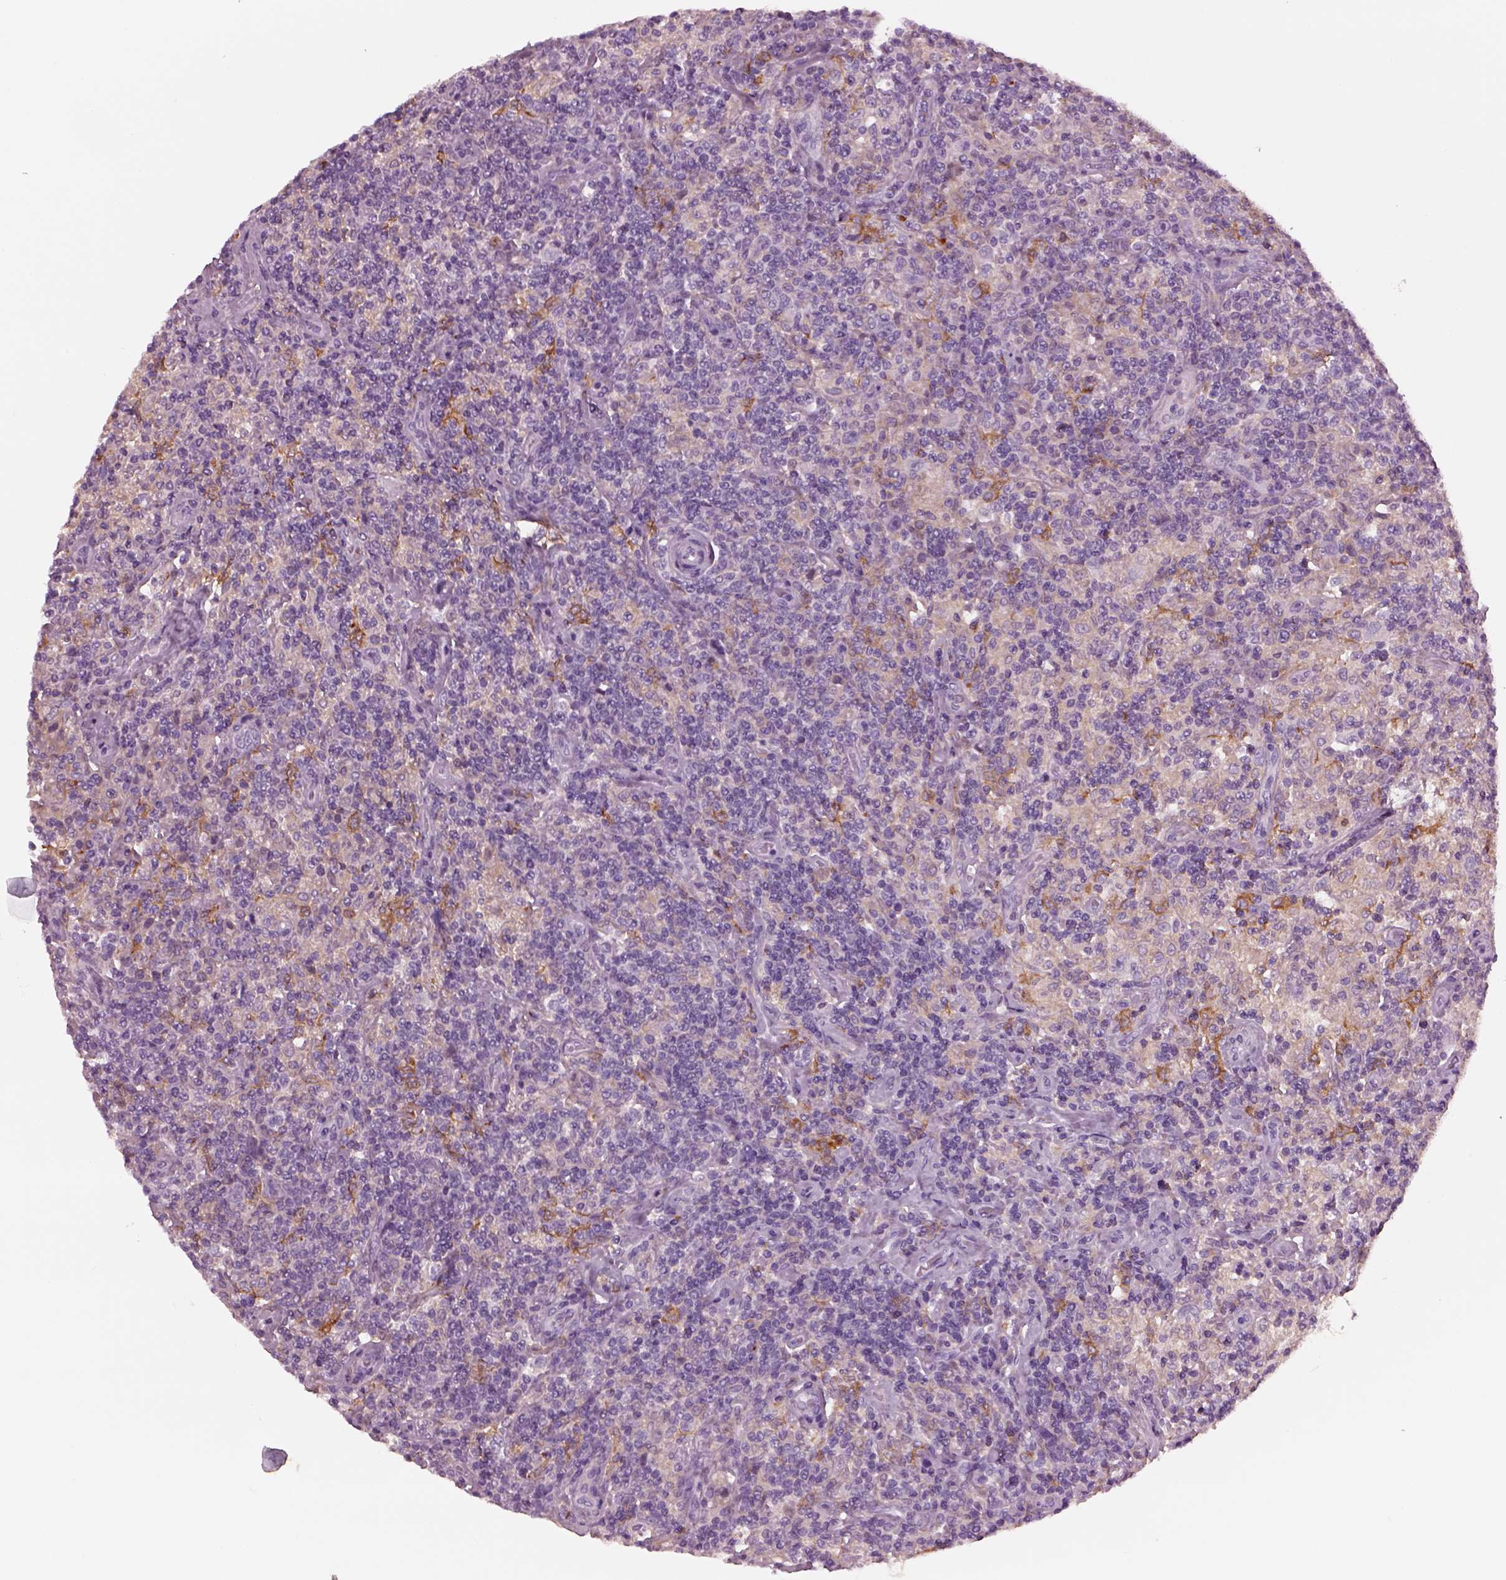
{"staining": {"intensity": "negative", "quantity": "none", "location": "none"}, "tissue": "lymphoma", "cell_type": "Tumor cells", "image_type": "cancer", "snomed": [{"axis": "morphology", "description": "Hodgkin's disease, NOS"}, {"axis": "topography", "description": "Lymph node"}], "caption": "Immunohistochemistry (IHC) micrograph of neoplastic tissue: Hodgkin's disease stained with DAB (3,3'-diaminobenzidine) demonstrates no significant protein staining in tumor cells.", "gene": "SHTN1", "patient": {"sex": "male", "age": 70}}